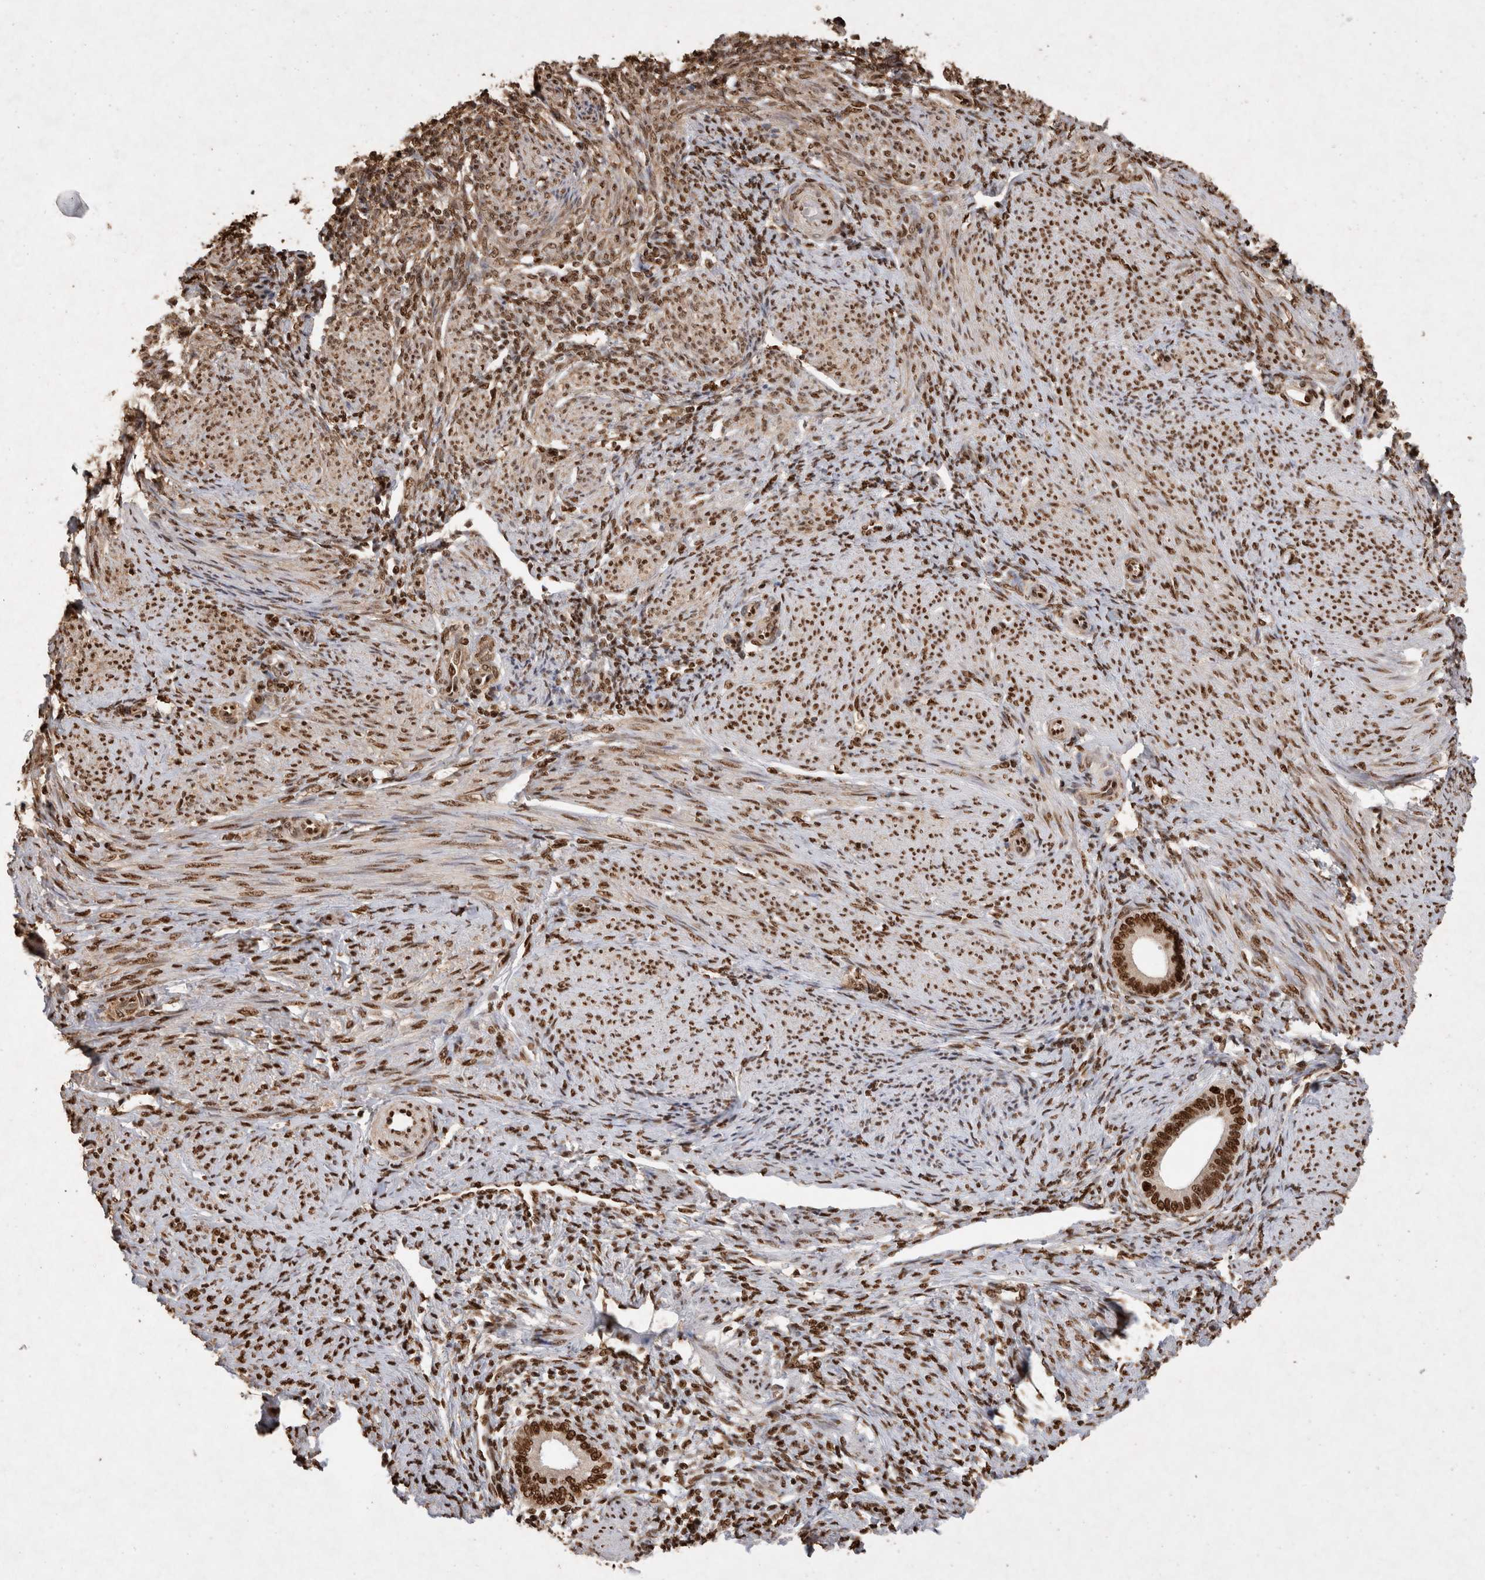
{"staining": {"intensity": "moderate", "quantity": ">75%", "location": "nuclear"}, "tissue": "endometrium", "cell_type": "Cells in endometrial stroma", "image_type": "normal", "snomed": [{"axis": "morphology", "description": "Normal tissue, NOS"}, {"axis": "topography", "description": "Endometrium"}], "caption": "Immunohistochemical staining of unremarkable human endometrium reveals moderate nuclear protein positivity in approximately >75% of cells in endometrial stroma. The staining was performed using DAB to visualize the protein expression in brown, while the nuclei were stained in blue with hematoxylin (Magnification: 20x).", "gene": "HDGF", "patient": {"sex": "female", "age": 42}}